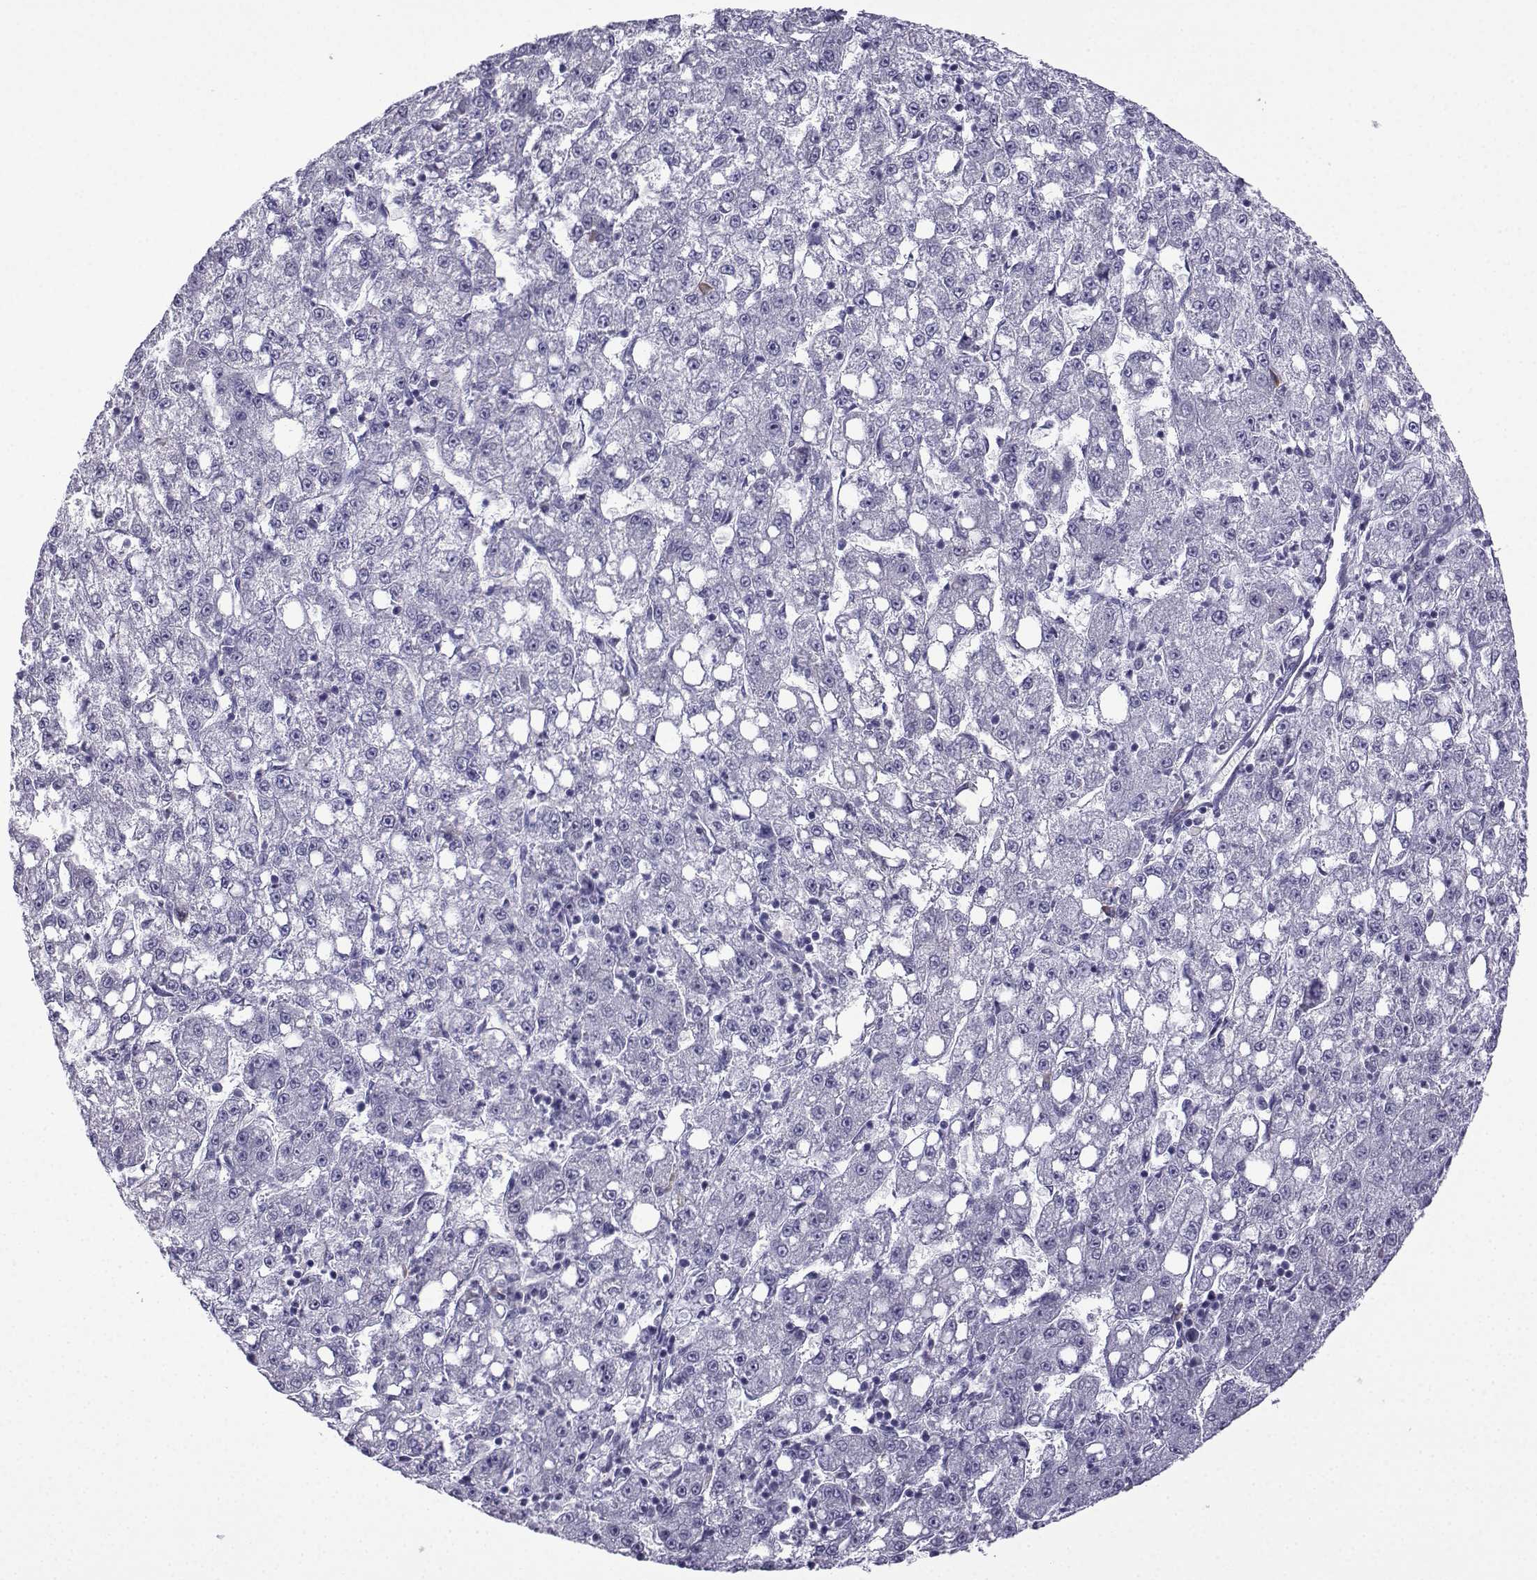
{"staining": {"intensity": "negative", "quantity": "none", "location": "none"}, "tissue": "liver cancer", "cell_type": "Tumor cells", "image_type": "cancer", "snomed": [{"axis": "morphology", "description": "Carcinoma, Hepatocellular, NOS"}, {"axis": "topography", "description": "Liver"}], "caption": "Protein analysis of hepatocellular carcinoma (liver) exhibits no significant expression in tumor cells.", "gene": "MRGBP", "patient": {"sex": "female", "age": 65}}